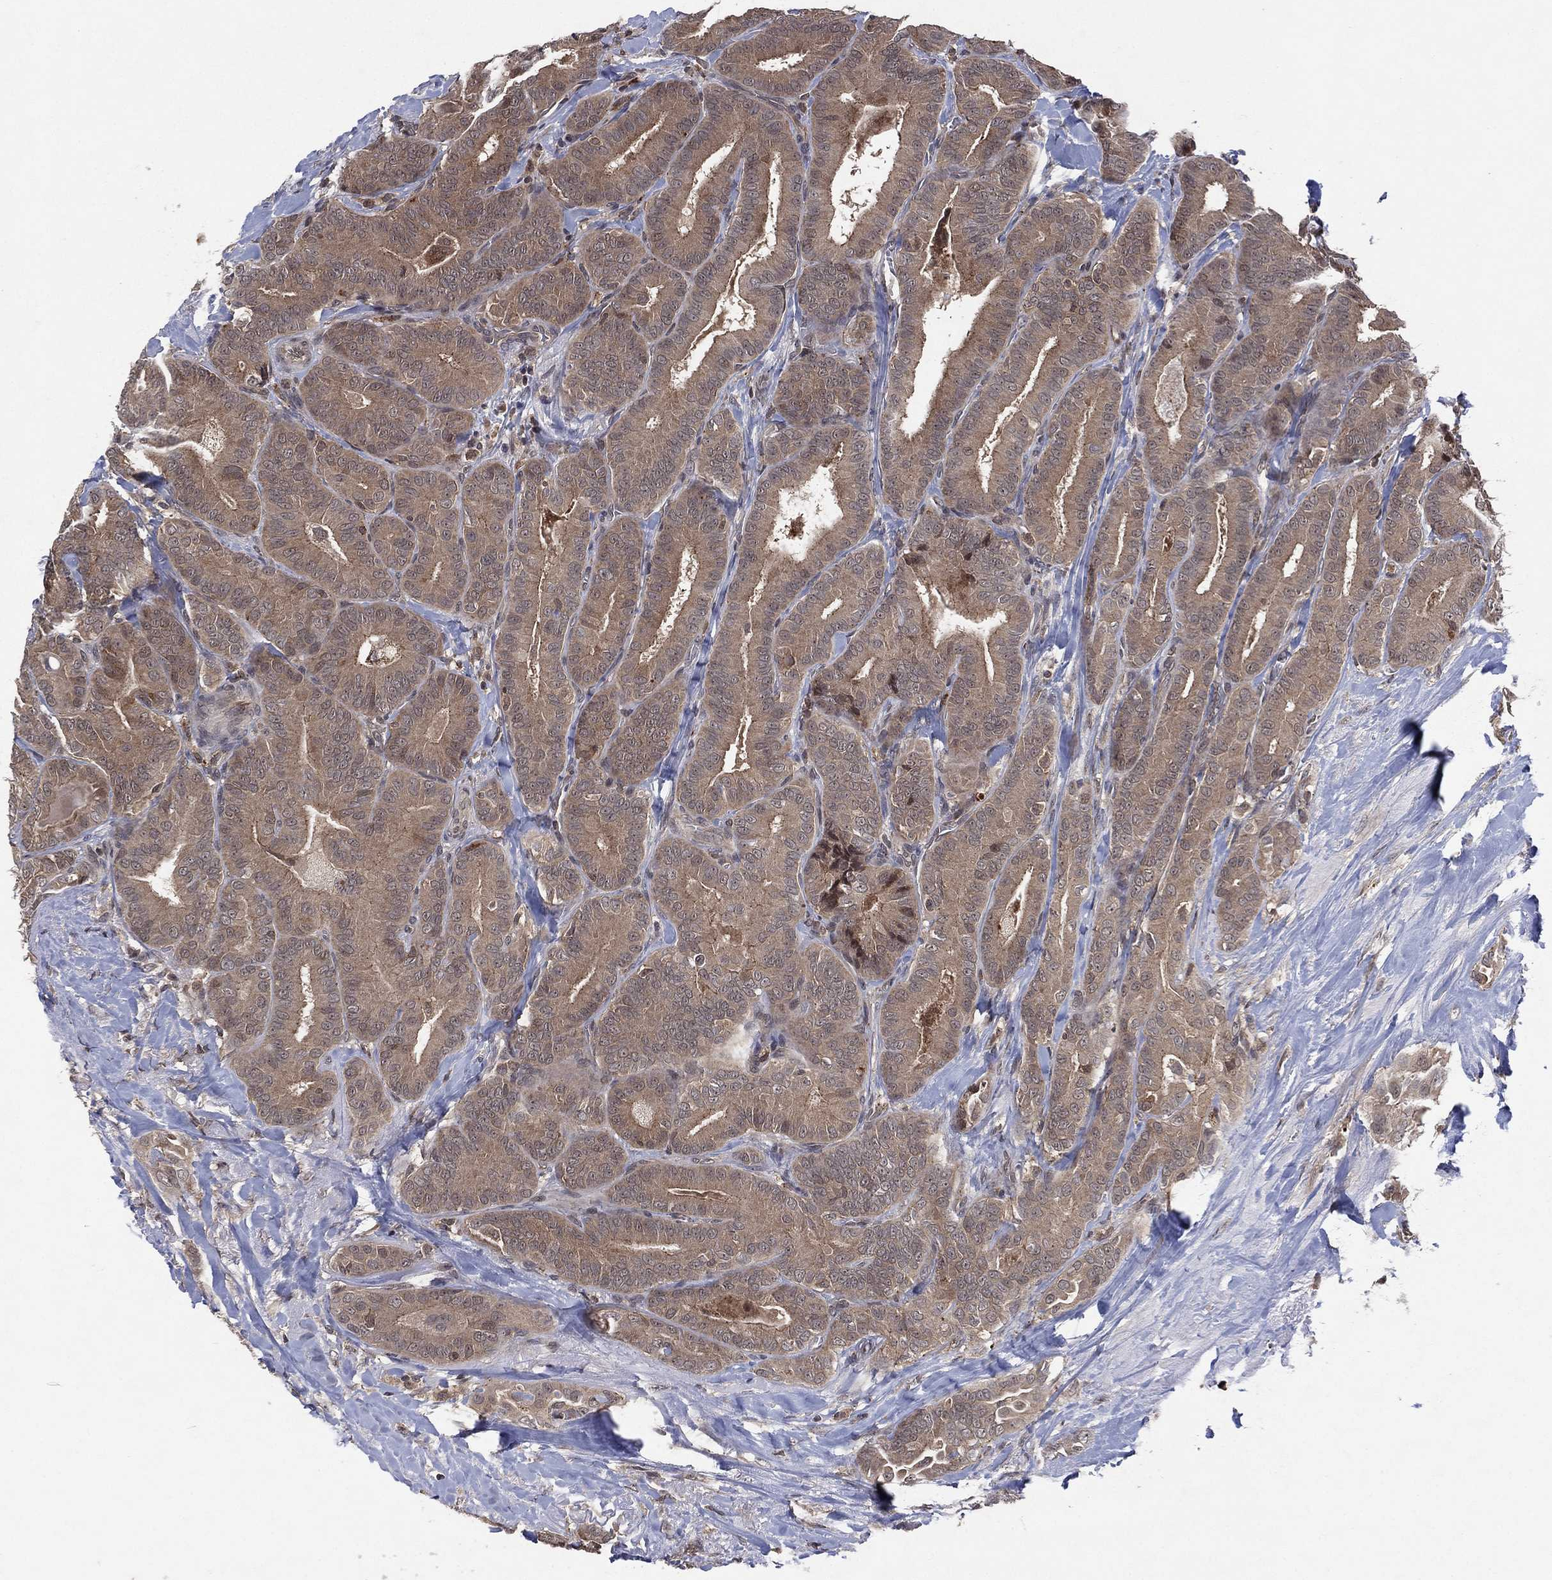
{"staining": {"intensity": "weak", "quantity": ">75%", "location": "cytoplasmic/membranous"}, "tissue": "thyroid cancer", "cell_type": "Tumor cells", "image_type": "cancer", "snomed": [{"axis": "morphology", "description": "Papillary adenocarcinoma, NOS"}, {"axis": "topography", "description": "Thyroid gland"}], "caption": "Tumor cells reveal low levels of weak cytoplasmic/membranous staining in about >75% of cells in thyroid cancer (papillary adenocarcinoma). The staining was performed using DAB to visualize the protein expression in brown, while the nuclei were stained in blue with hematoxylin (Magnification: 20x).", "gene": "ATG4B", "patient": {"sex": "male", "age": 61}}